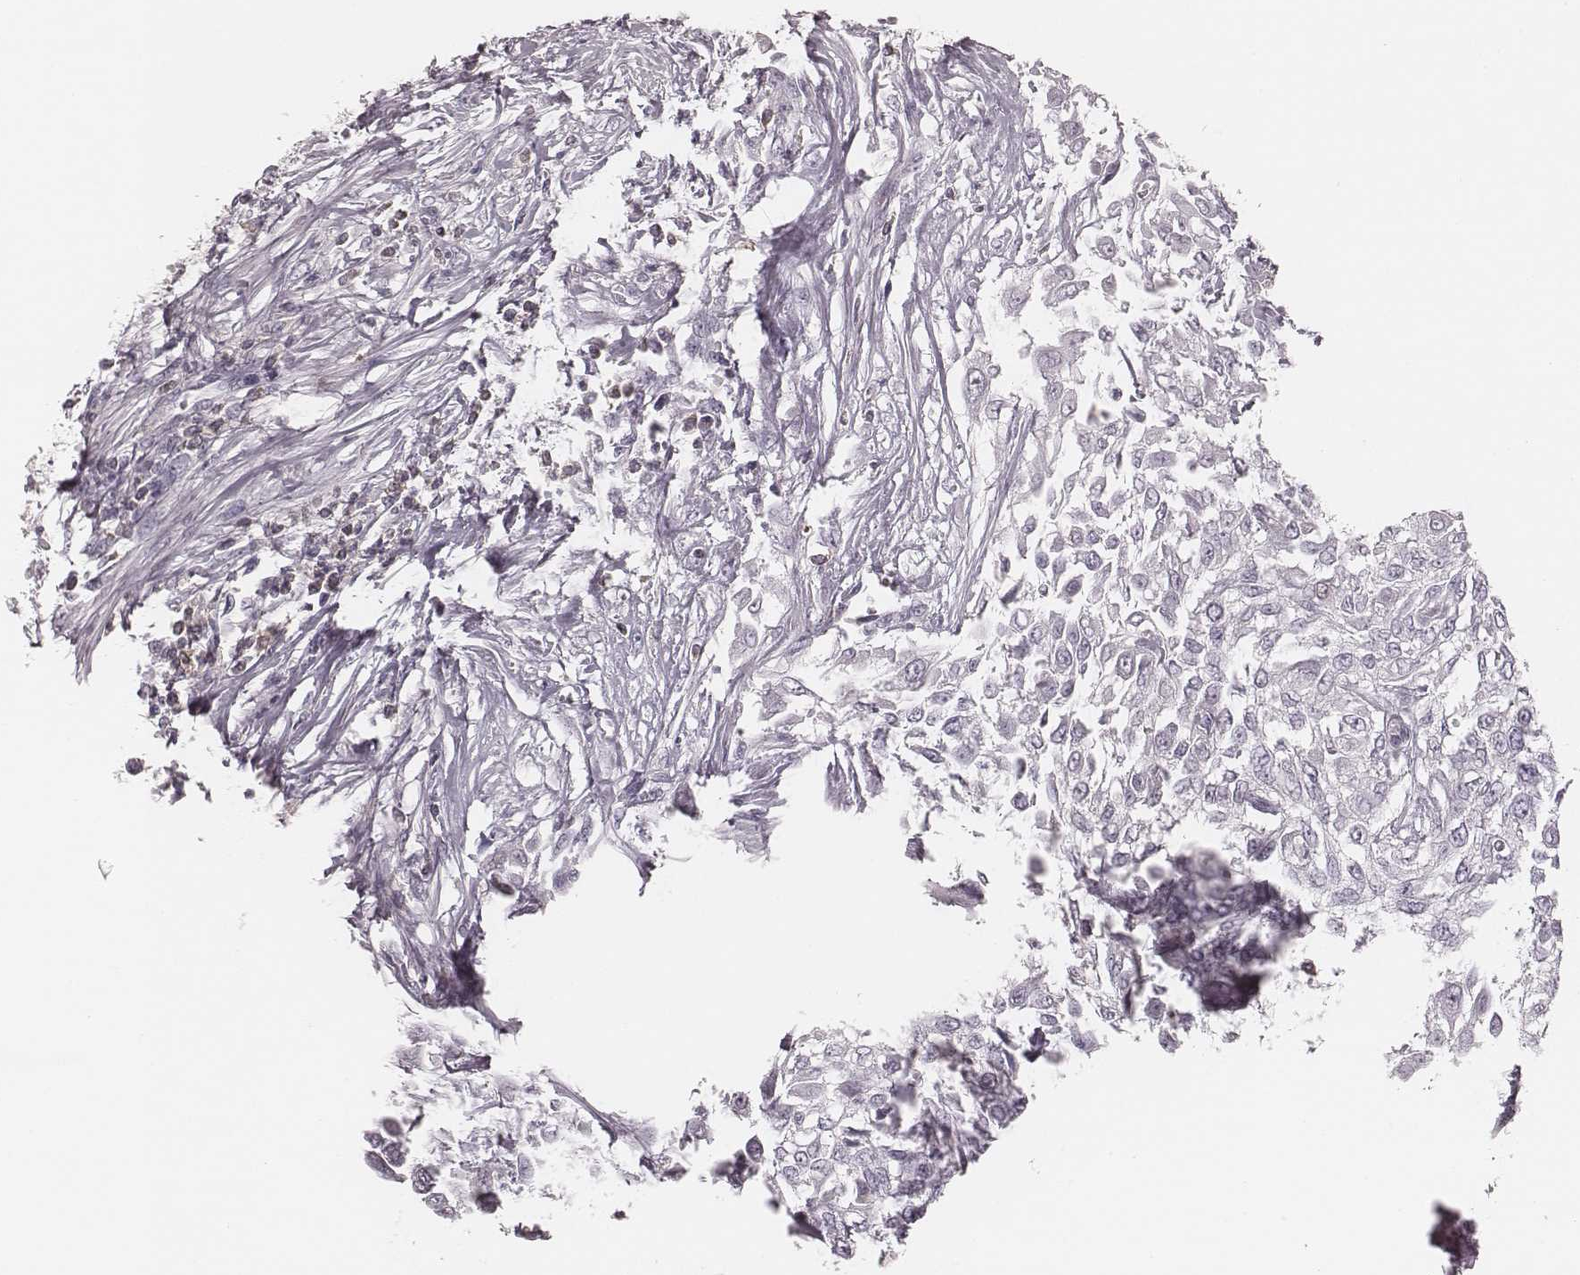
{"staining": {"intensity": "negative", "quantity": "none", "location": "none"}, "tissue": "urothelial cancer", "cell_type": "Tumor cells", "image_type": "cancer", "snomed": [{"axis": "morphology", "description": "Urothelial carcinoma, High grade"}, {"axis": "topography", "description": "Urinary bladder"}], "caption": "Human urothelial cancer stained for a protein using IHC exhibits no staining in tumor cells.", "gene": "MSX1", "patient": {"sex": "male", "age": 57}}